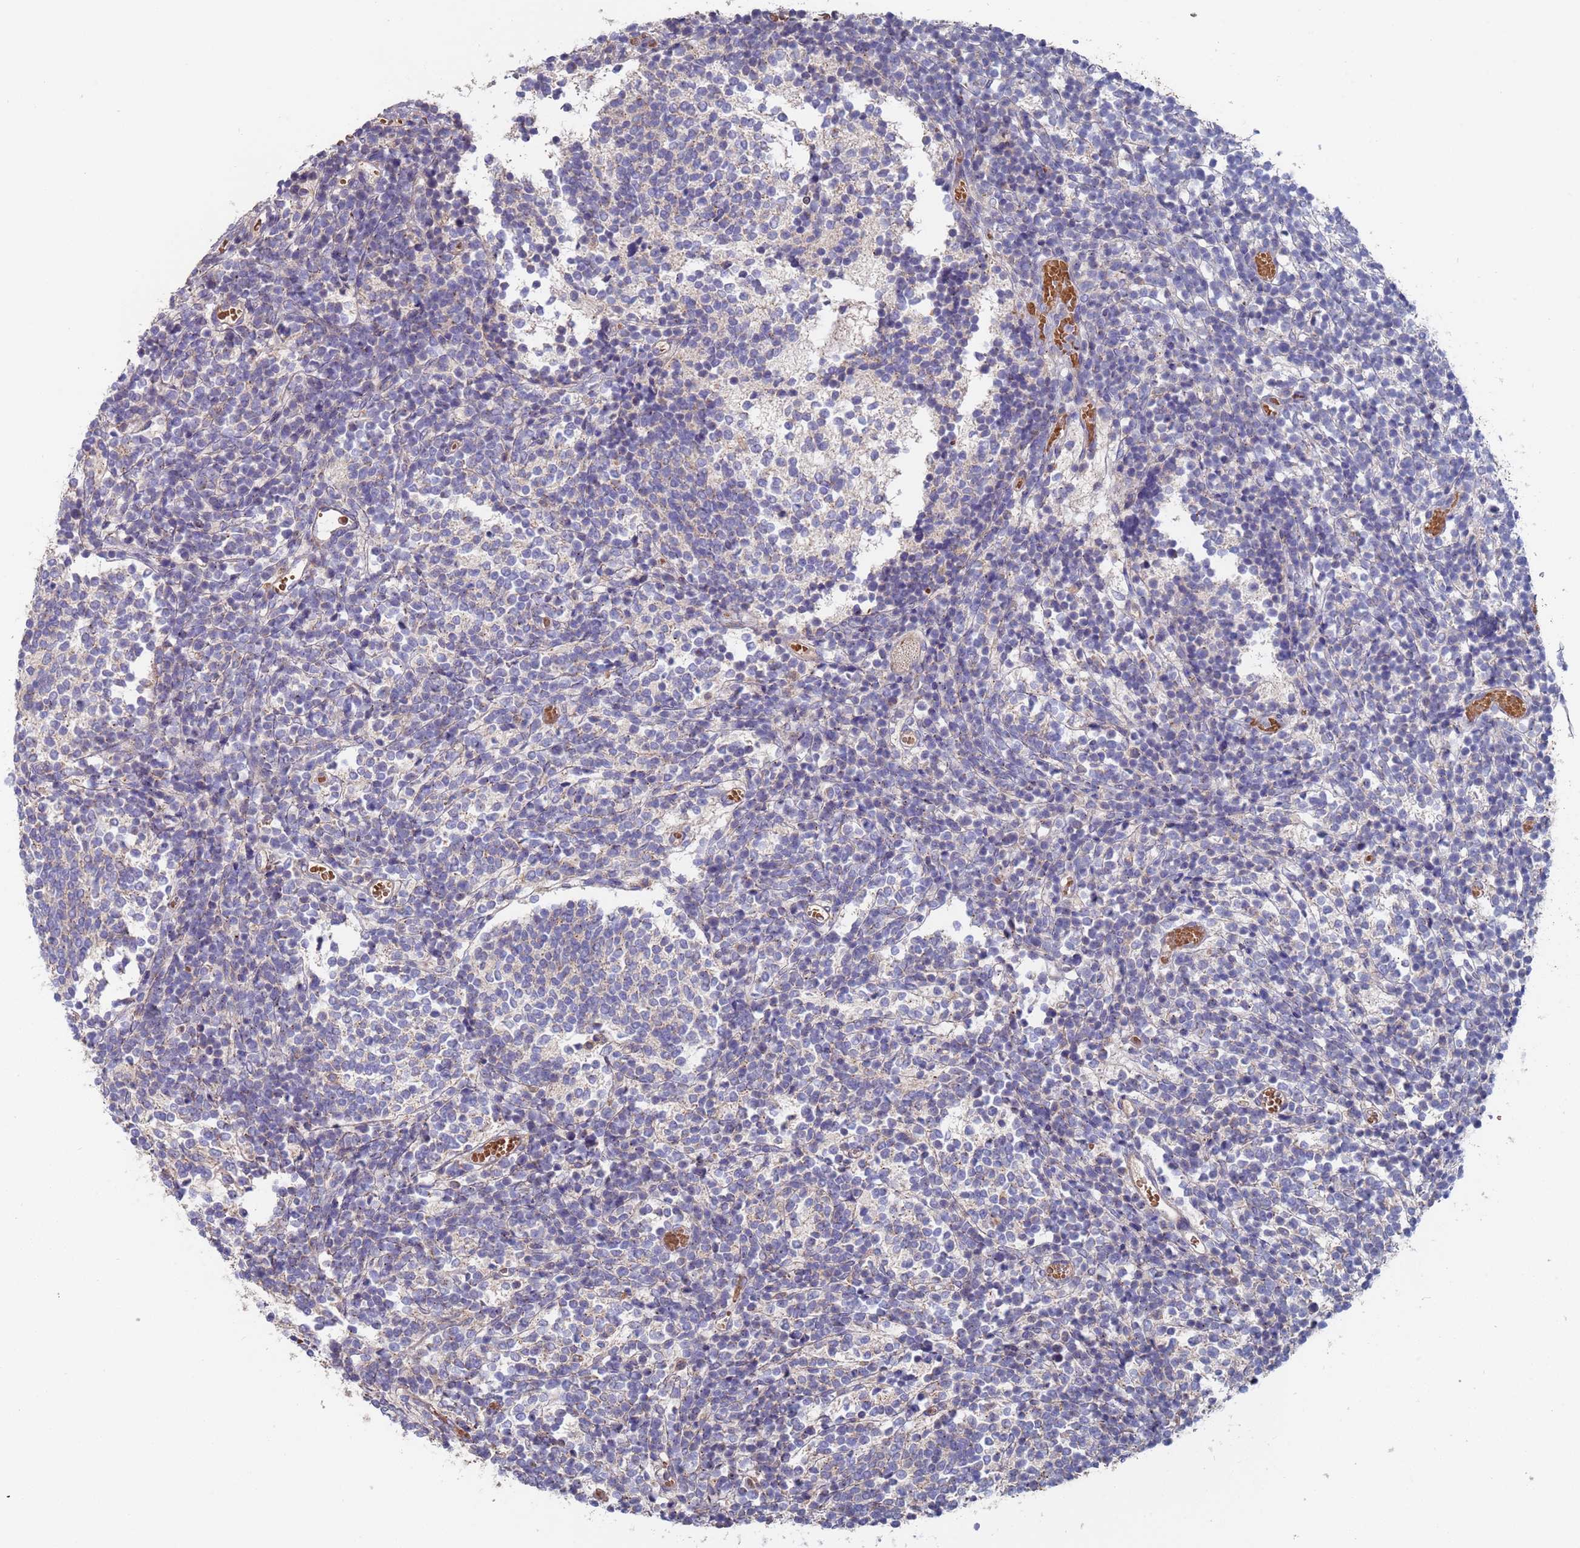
{"staining": {"intensity": "negative", "quantity": "none", "location": "none"}, "tissue": "glioma", "cell_type": "Tumor cells", "image_type": "cancer", "snomed": [{"axis": "morphology", "description": "Glioma, malignant, Low grade"}, {"axis": "topography", "description": "Brain"}], "caption": "Immunohistochemistry (IHC) photomicrograph of low-grade glioma (malignant) stained for a protein (brown), which displays no positivity in tumor cells.", "gene": "MALRD1", "patient": {"sex": "female", "age": 1}}